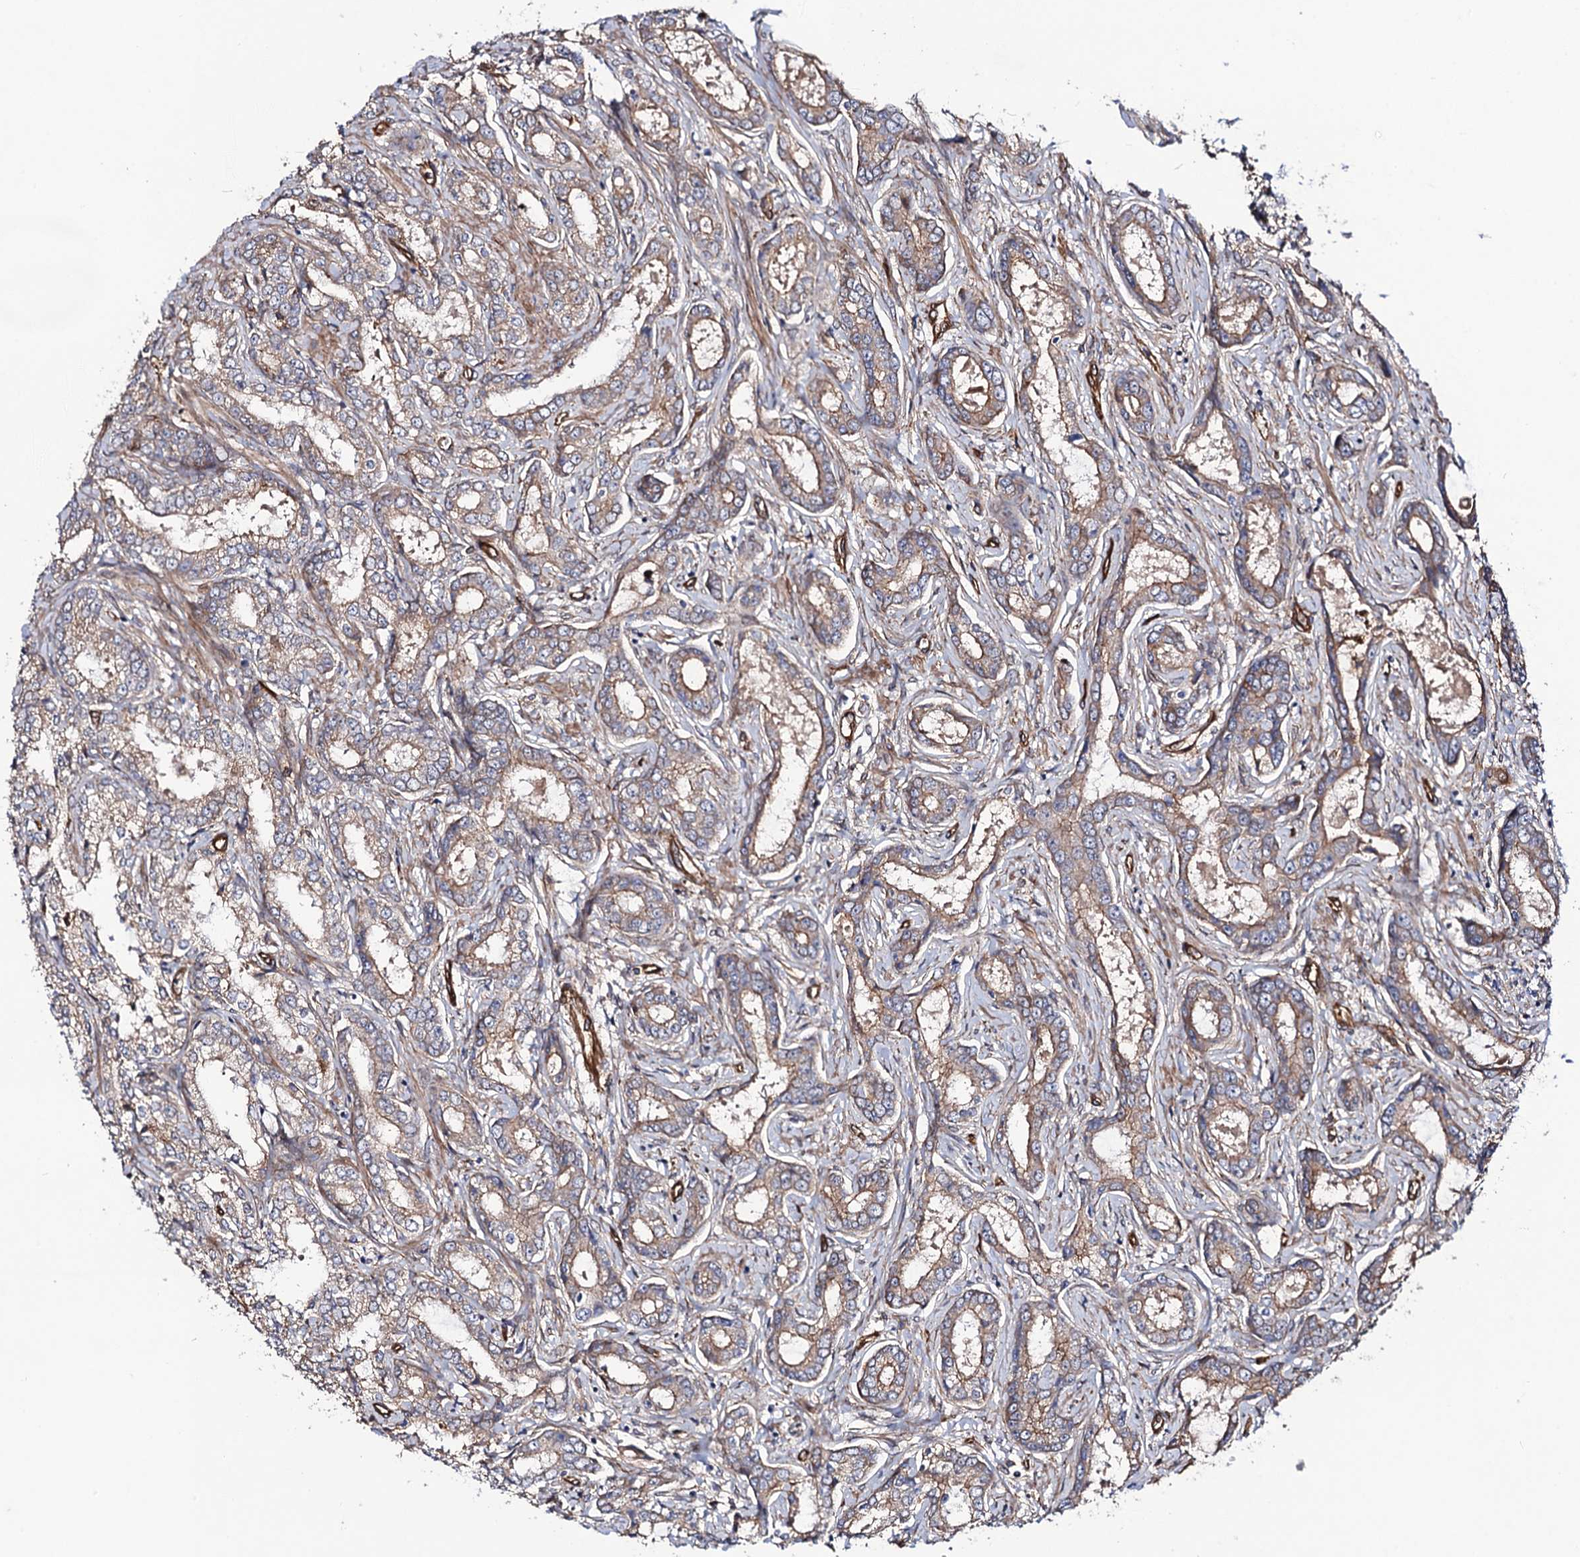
{"staining": {"intensity": "weak", "quantity": ">75%", "location": "cytoplasmic/membranous"}, "tissue": "prostate cancer", "cell_type": "Tumor cells", "image_type": "cancer", "snomed": [{"axis": "morphology", "description": "Adenocarcinoma, Low grade"}, {"axis": "topography", "description": "Prostate"}], "caption": "Immunohistochemical staining of prostate low-grade adenocarcinoma demonstrates weak cytoplasmic/membranous protein expression in approximately >75% of tumor cells.", "gene": "CIP2A", "patient": {"sex": "male", "age": 68}}